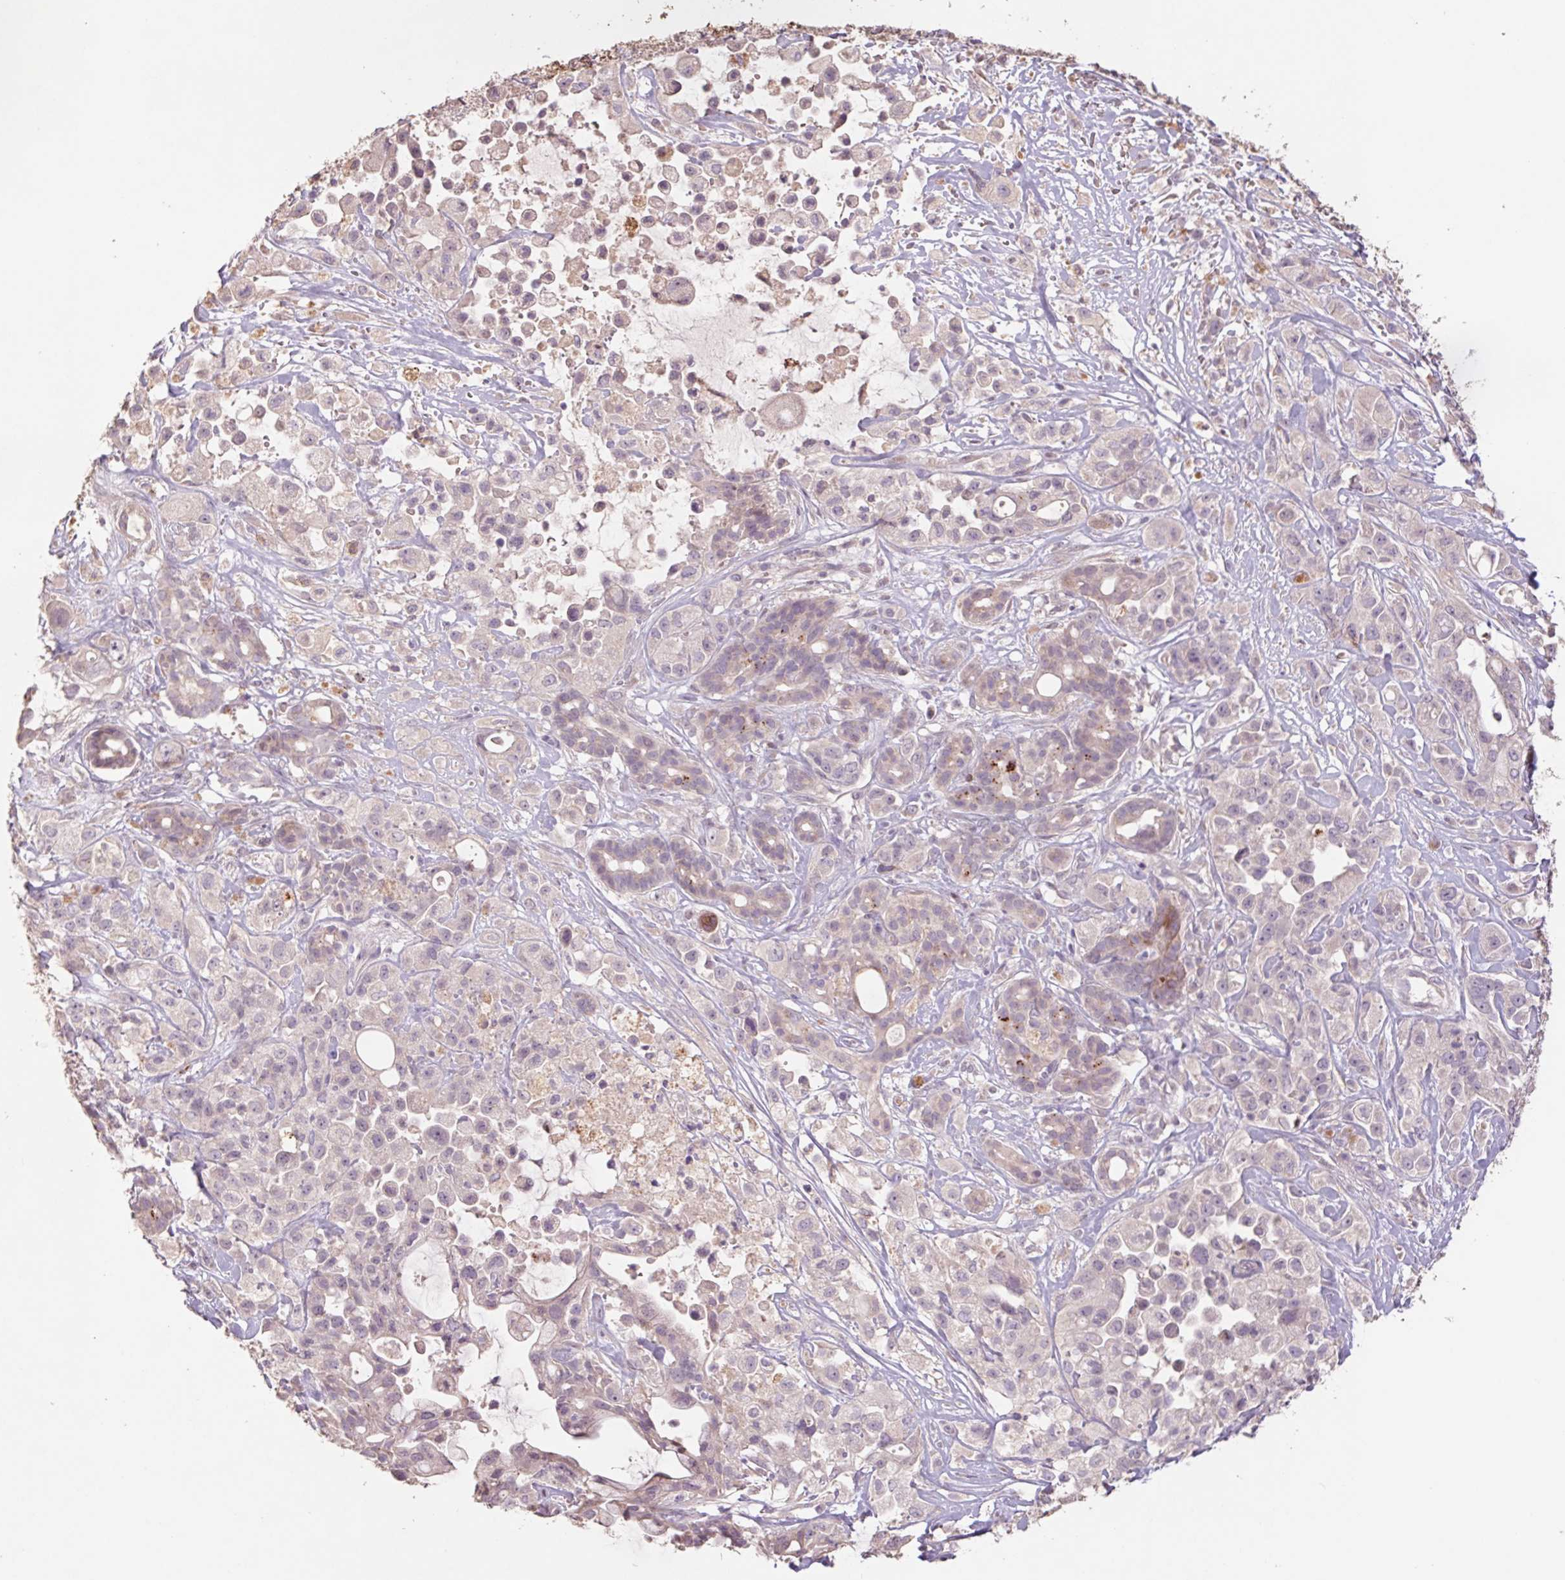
{"staining": {"intensity": "weak", "quantity": "25%-75%", "location": "cytoplasmic/membranous"}, "tissue": "pancreatic cancer", "cell_type": "Tumor cells", "image_type": "cancer", "snomed": [{"axis": "morphology", "description": "Adenocarcinoma, NOS"}, {"axis": "topography", "description": "Pancreas"}], "caption": "An image of pancreatic cancer stained for a protein displays weak cytoplasmic/membranous brown staining in tumor cells.", "gene": "GRM2", "patient": {"sex": "male", "age": 44}}